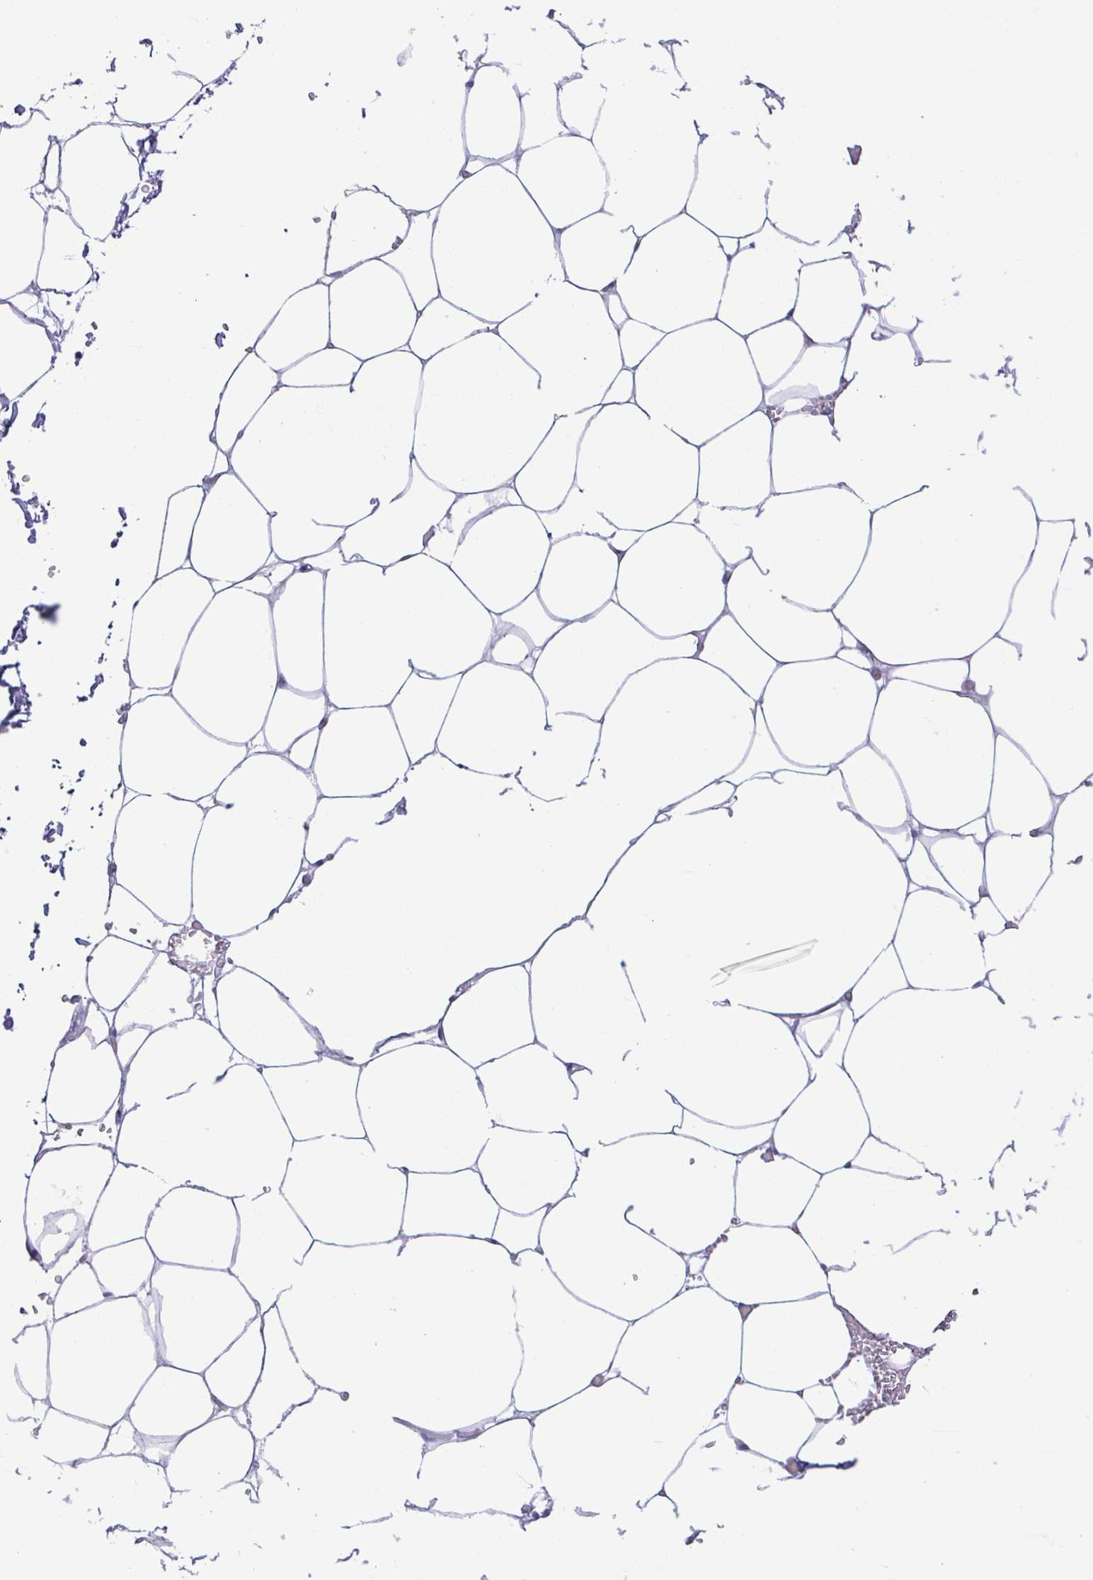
{"staining": {"intensity": "negative", "quantity": "none", "location": "none"}, "tissue": "adipose tissue", "cell_type": "Adipocytes", "image_type": "normal", "snomed": [{"axis": "morphology", "description": "Normal tissue, NOS"}, {"axis": "topography", "description": "Adipose tissue"}, {"axis": "topography", "description": "Vascular tissue"}, {"axis": "topography", "description": "Rectum"}, {"axis": "topography", "description": "Peripheral nerve tissue"}], "caption": "Photomicrograph shows no protein positivity in adipocytes of benign adipose tissue.", "gene": "PGLYRP1", "patient": {"sex": "female", "age": 69}}